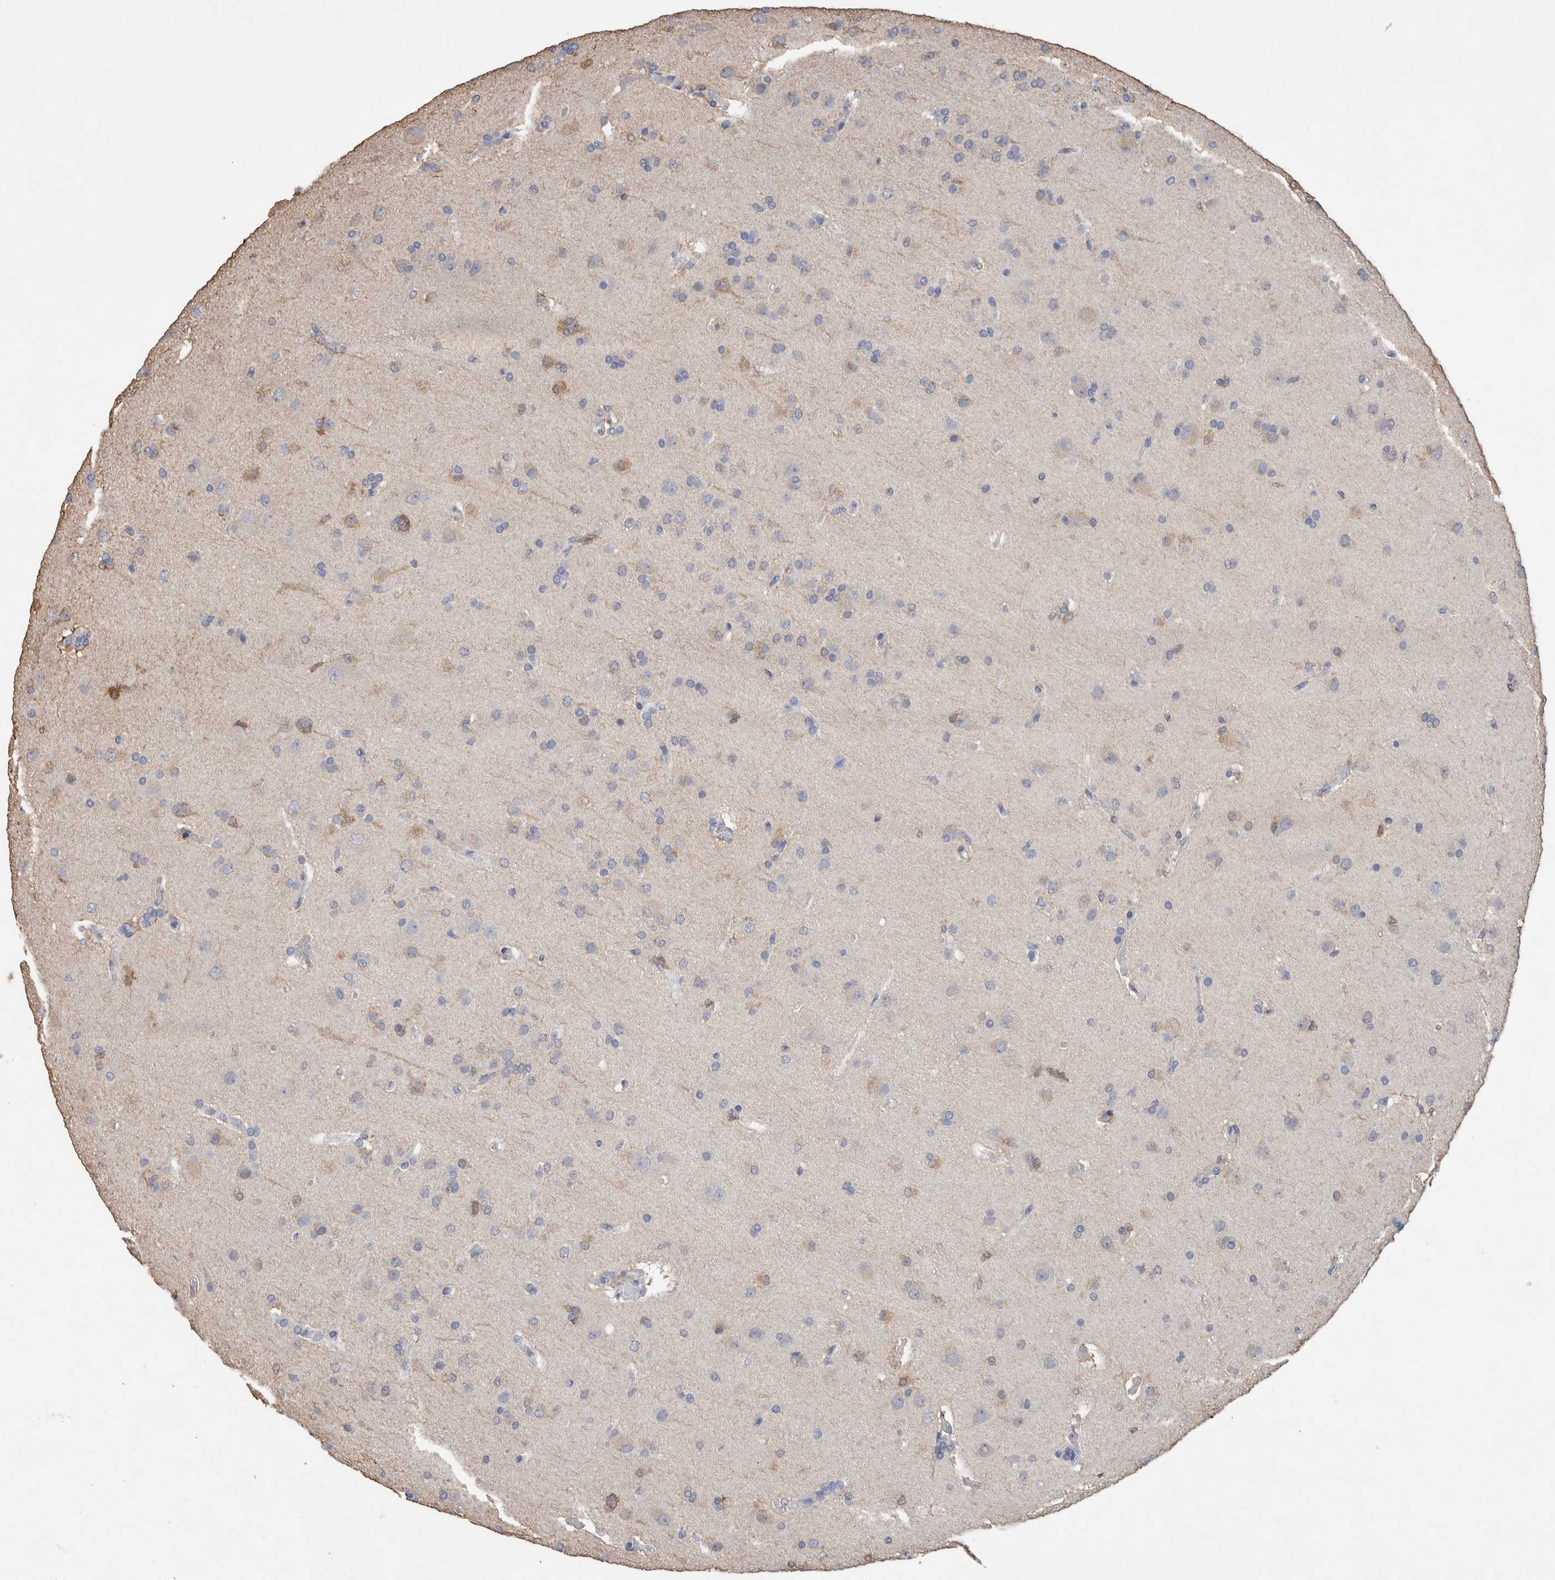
{"staining": {"intensity": "weak", "quantity": "<25%", "location": "cytoplasmic/membranous"}, "tissue": "glioma", "cell_type": "Tumor cells", "image_type": "cancer", "snomed": [{"axis": "morphology", "description": "Glioma, malignant, High grade"}, {"axis": "topography", "description": "Brain"}], "caption": "IHC of human glioma exhibits no positivity in tumor cells.", "gene": "FABP7", "patient": {"sex": "male", "age": 72}}